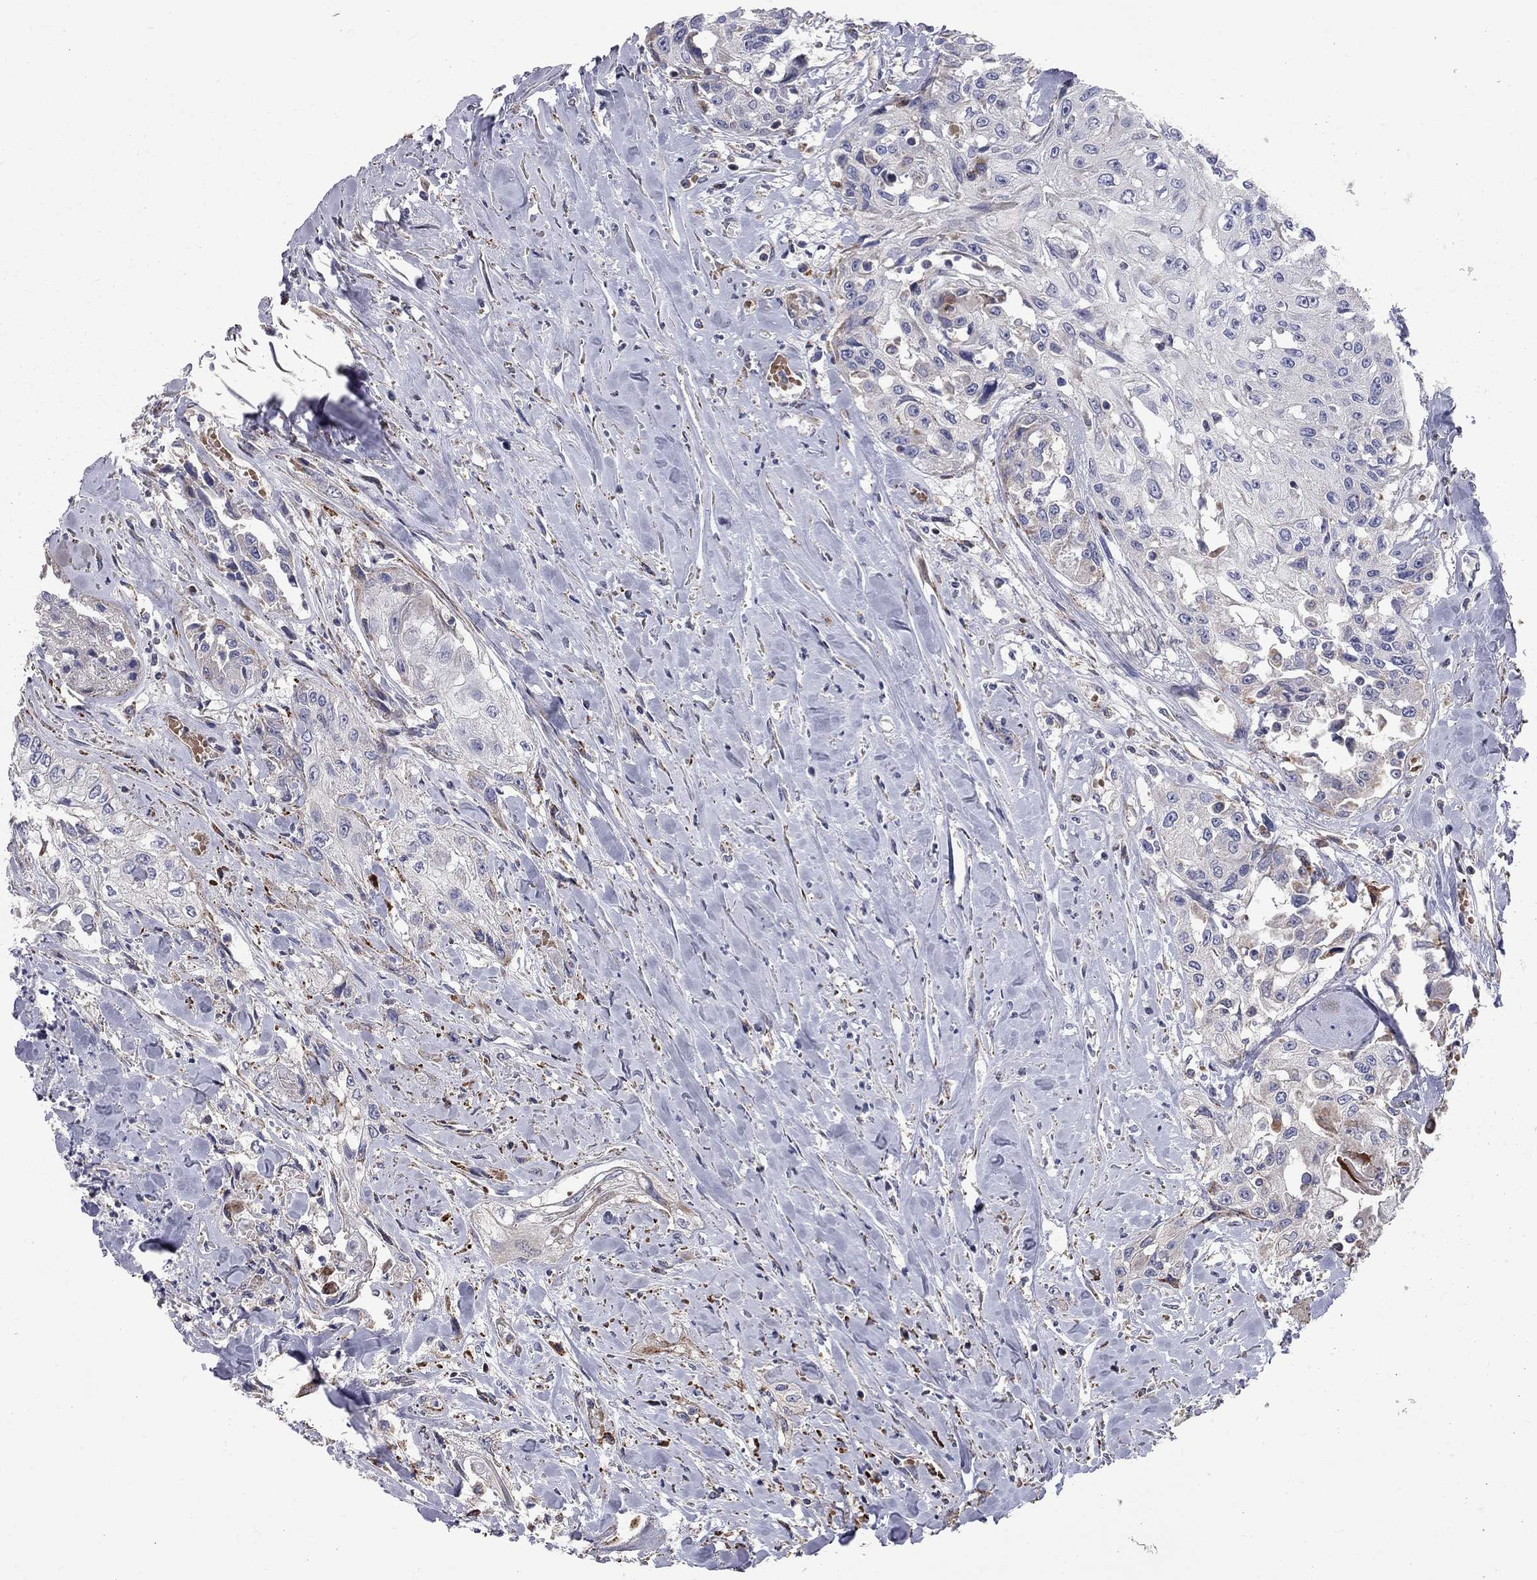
{"staining": {"intensity": "negative", "quantity": "none", "location": "none"}, "tissue": "head and neck cancer", "cell_type": "Tumor cells", "image_type": "cancer", "snomed": [{"axis": "morphology", "description": "Normal tissue, NOS"}, {"axis": "morphology", "description": "Squamous cell carcinoma, NOS"}, {"axis": "topography", "description": "Oral tissue"}, {"axis": "topography", "description": "Peripheral nerve tissue"}, {"axis": "topography", "description": "Head-Neck"}], "caption": "DAB immunohistochemical staining of human head and neck cancer (squamous cell carcinoma) exhibits no significant staining in tumor cells.", "gene": "KANSL1L", "patient": {"sex": "female", "age": 59}}